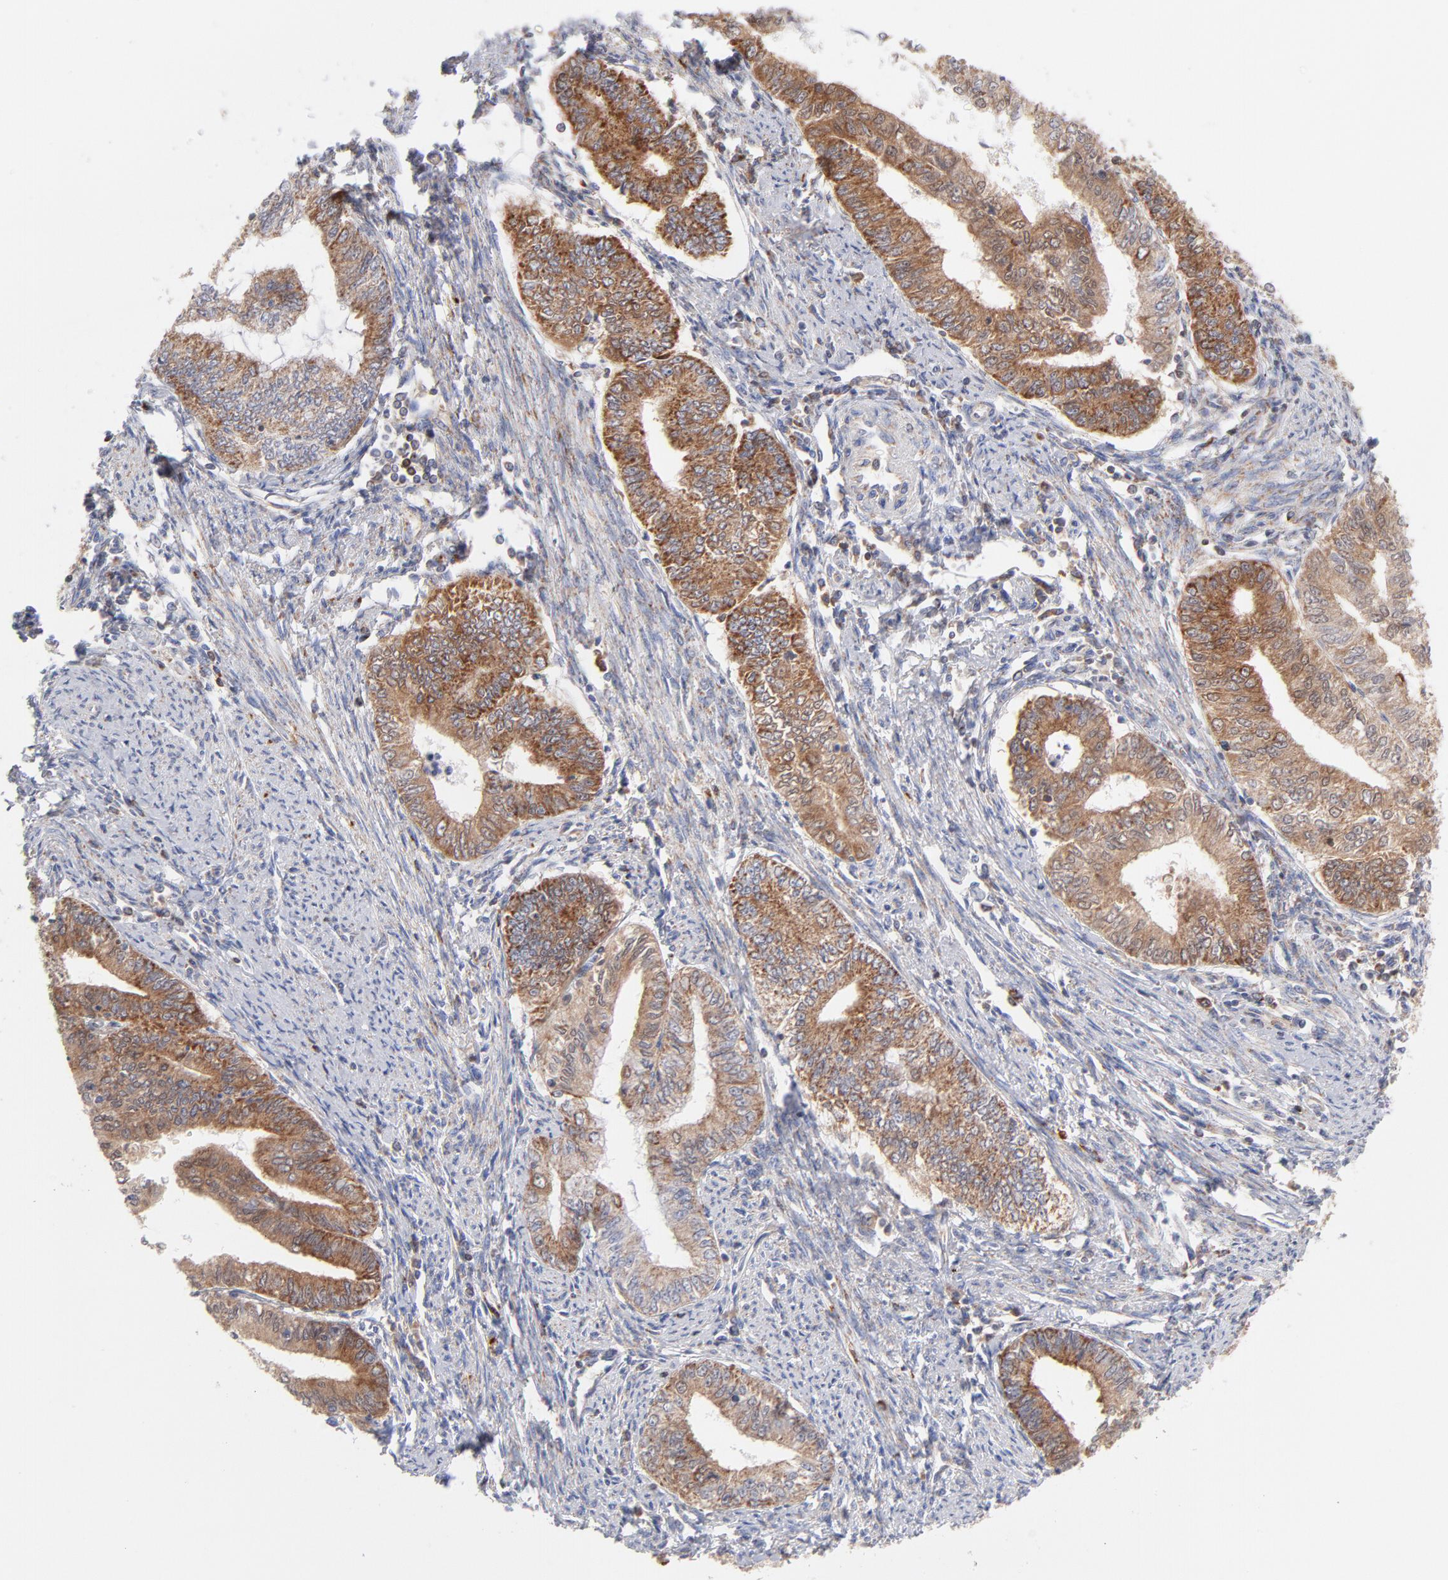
{"staining": {"intensity": "moderate", "quantity": ">75%", "location": "cytoplasmic/membranous"}, "tissue": "endometrial cancer", "cell_type": "Tumor cells", "image_type": "cancer", "snomed": [{"axis": "morphology", "description": "Adenocarcinoma, NOS"}, {"axis": "topography", "description": "Endometrium"}], "caption": "High-magnification brightfield microscopy of adenocarcinoma (endometrial) stained with DAB (3,3'-diaminobenzidine) (brown) and counterstained with hematoxylin (blue). tumor cells exhibit moderate cytoplasmic/membranous positivity is appreciated in about>75% of cells.", "gene": "TIMM8A", "patient": {"sex": "female", "age": 66}}